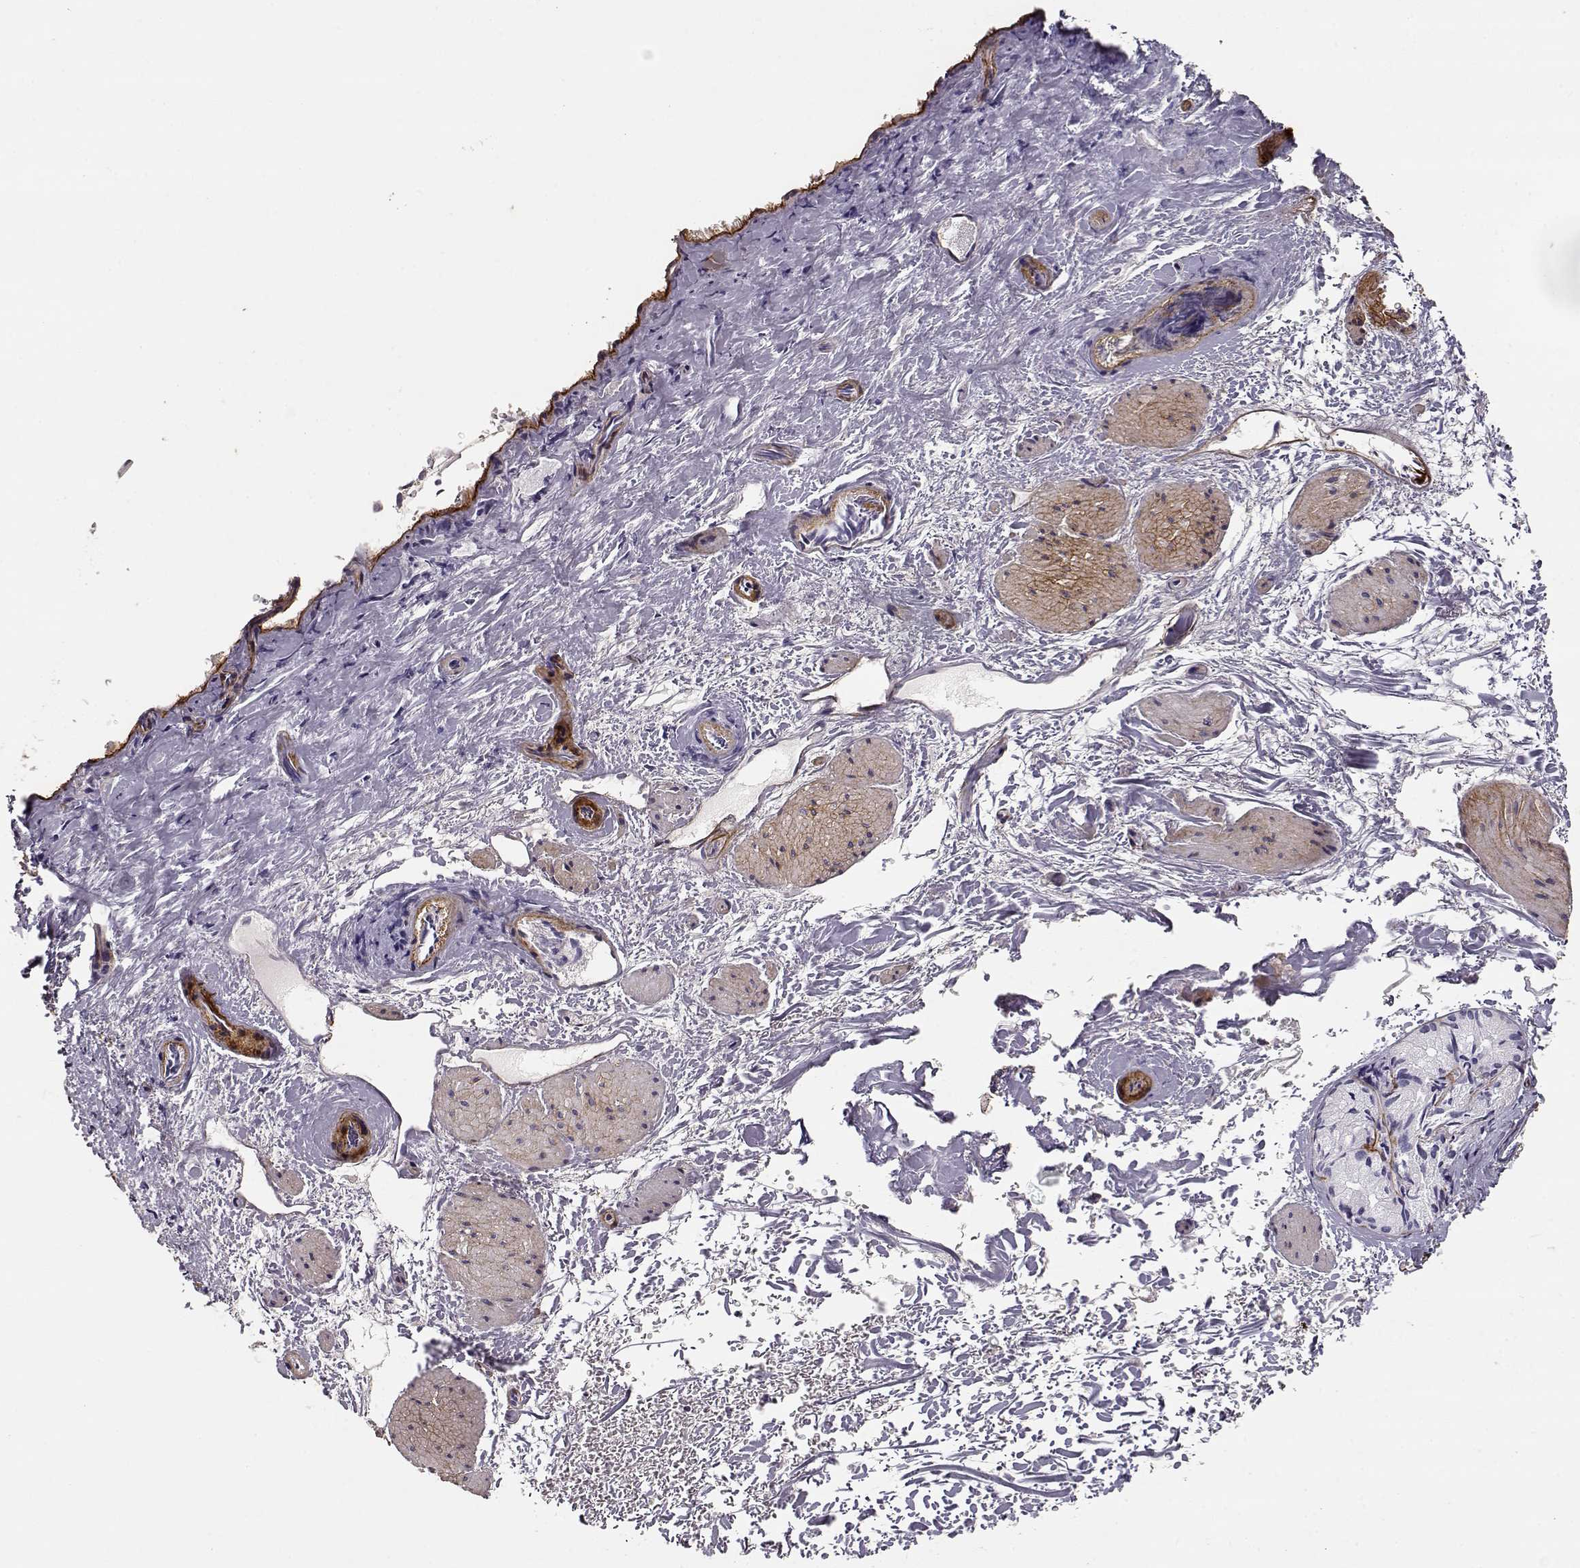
{"staining": {"intensity": "negative", "quantity": "none", "location": "none"}, "tissue": "esophagus", "cell_type": "Squamous epithelial cells", "image_type": "normal", "snomed": [{"axis": "morphology", "description": "Normal tissue, NOS"}, {"axis": "topography", "description": "Esophagus"}], "caption": "High magnification brightfield microscopy of normal esophagus stained with DAB (3,3'-diaminobenzidine) (brown) and counterstained with hematoxylin (blue): squamous epithelial cells show no significant expression.", "gene": "LAMA5", "patient": {"sex": "male", "age": 68}}